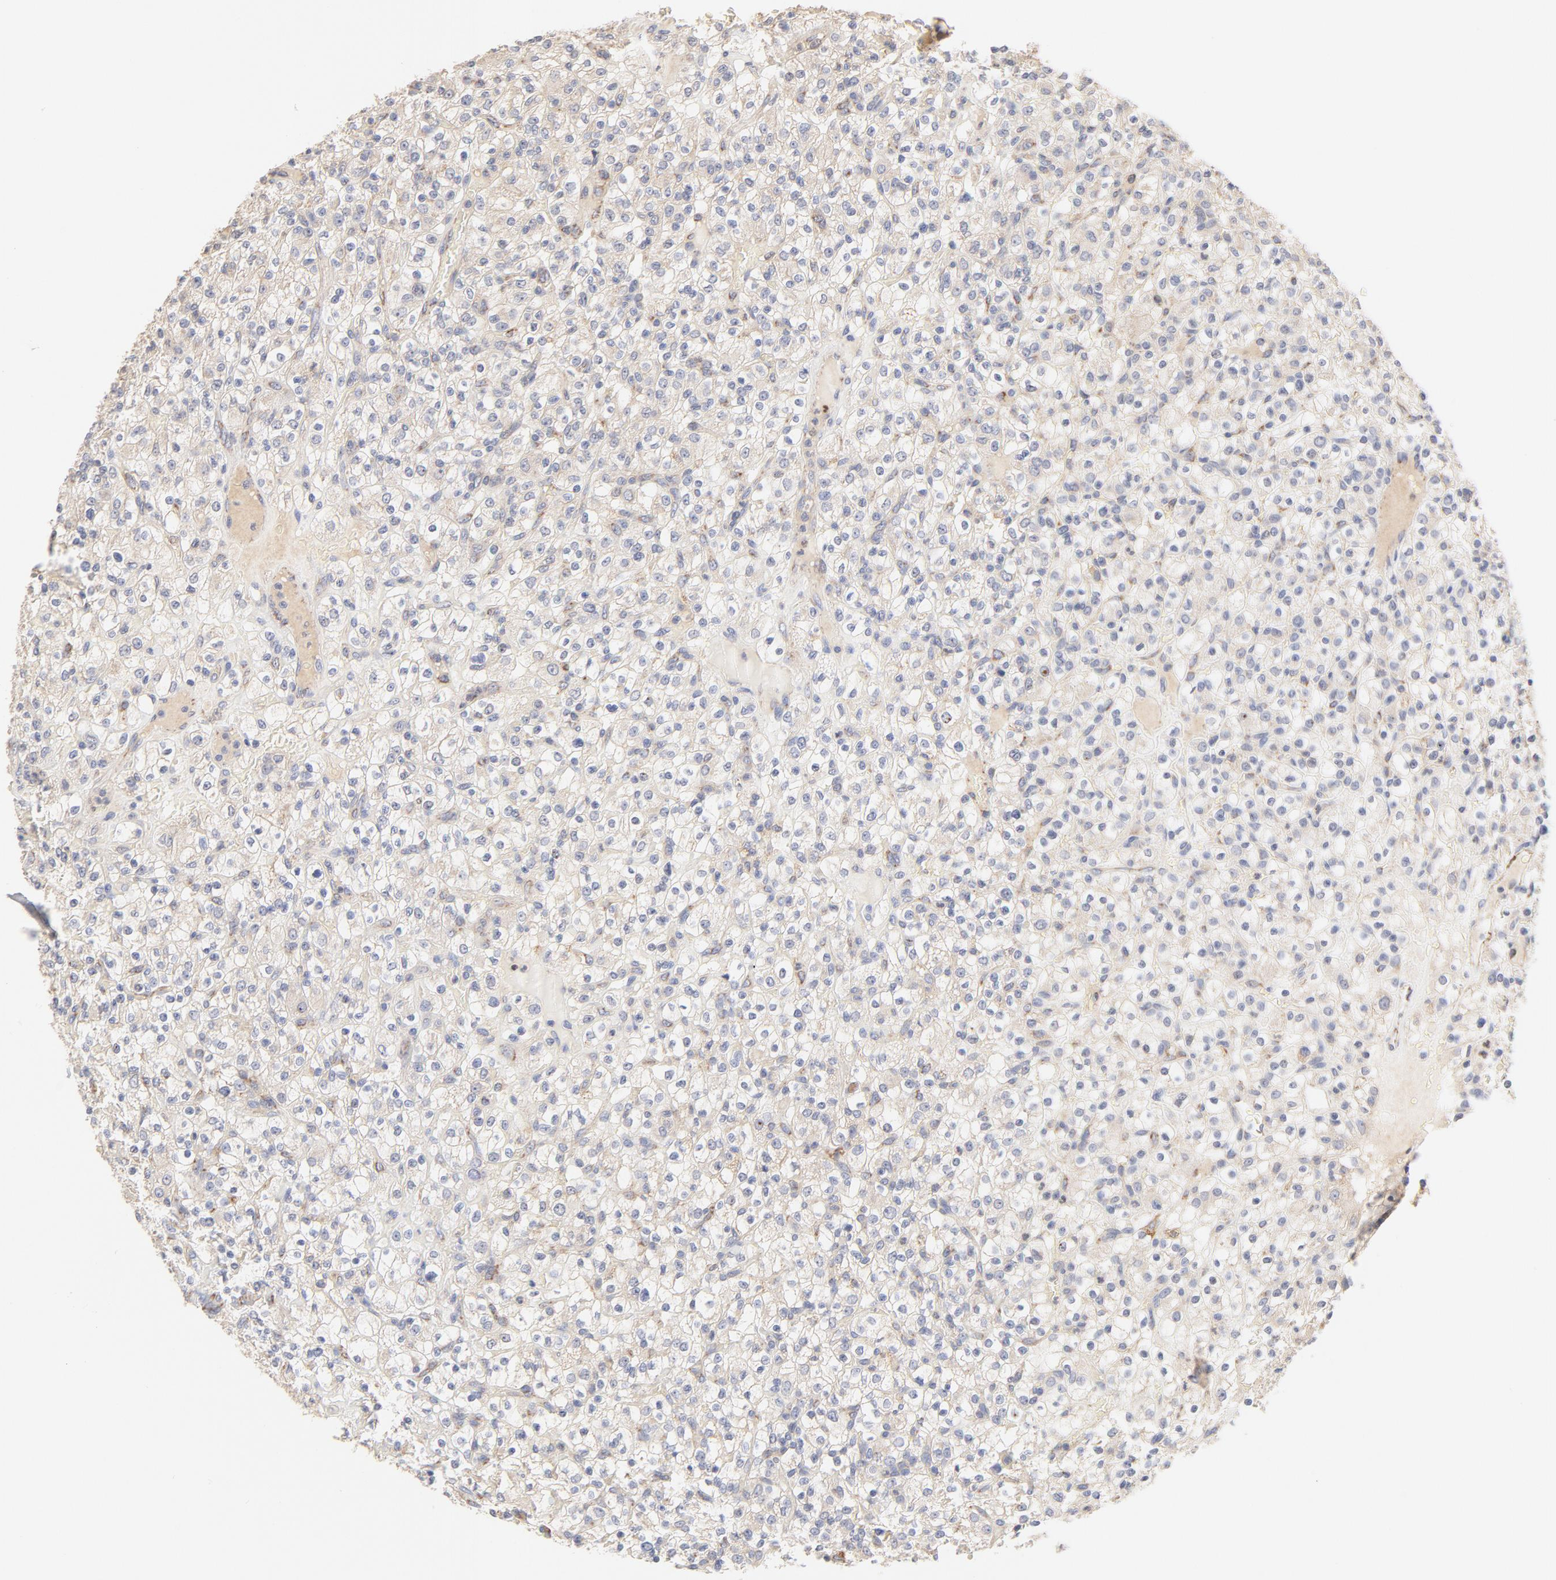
{"staining": {"intensity": "negative", "quantity": "none", "location": "none"}, "tissue": "renal cancer", "cell_type": "Tumor cells", "image_type": "cancer", "snomed": [{"axis": "morphology", "description": "Normal tissue, NOS"}, {"axis": "morphology", "description": "Adenocarcinoma, NOS"}, {"axis": "topography", "description": "Kidney"}], "caption": "A micrograph of renal cancer stained for a protein demonstrates no brown staining in tumor cells.", "gene": "MTERF2", "patient": {"sex": "female", "age": 72}}